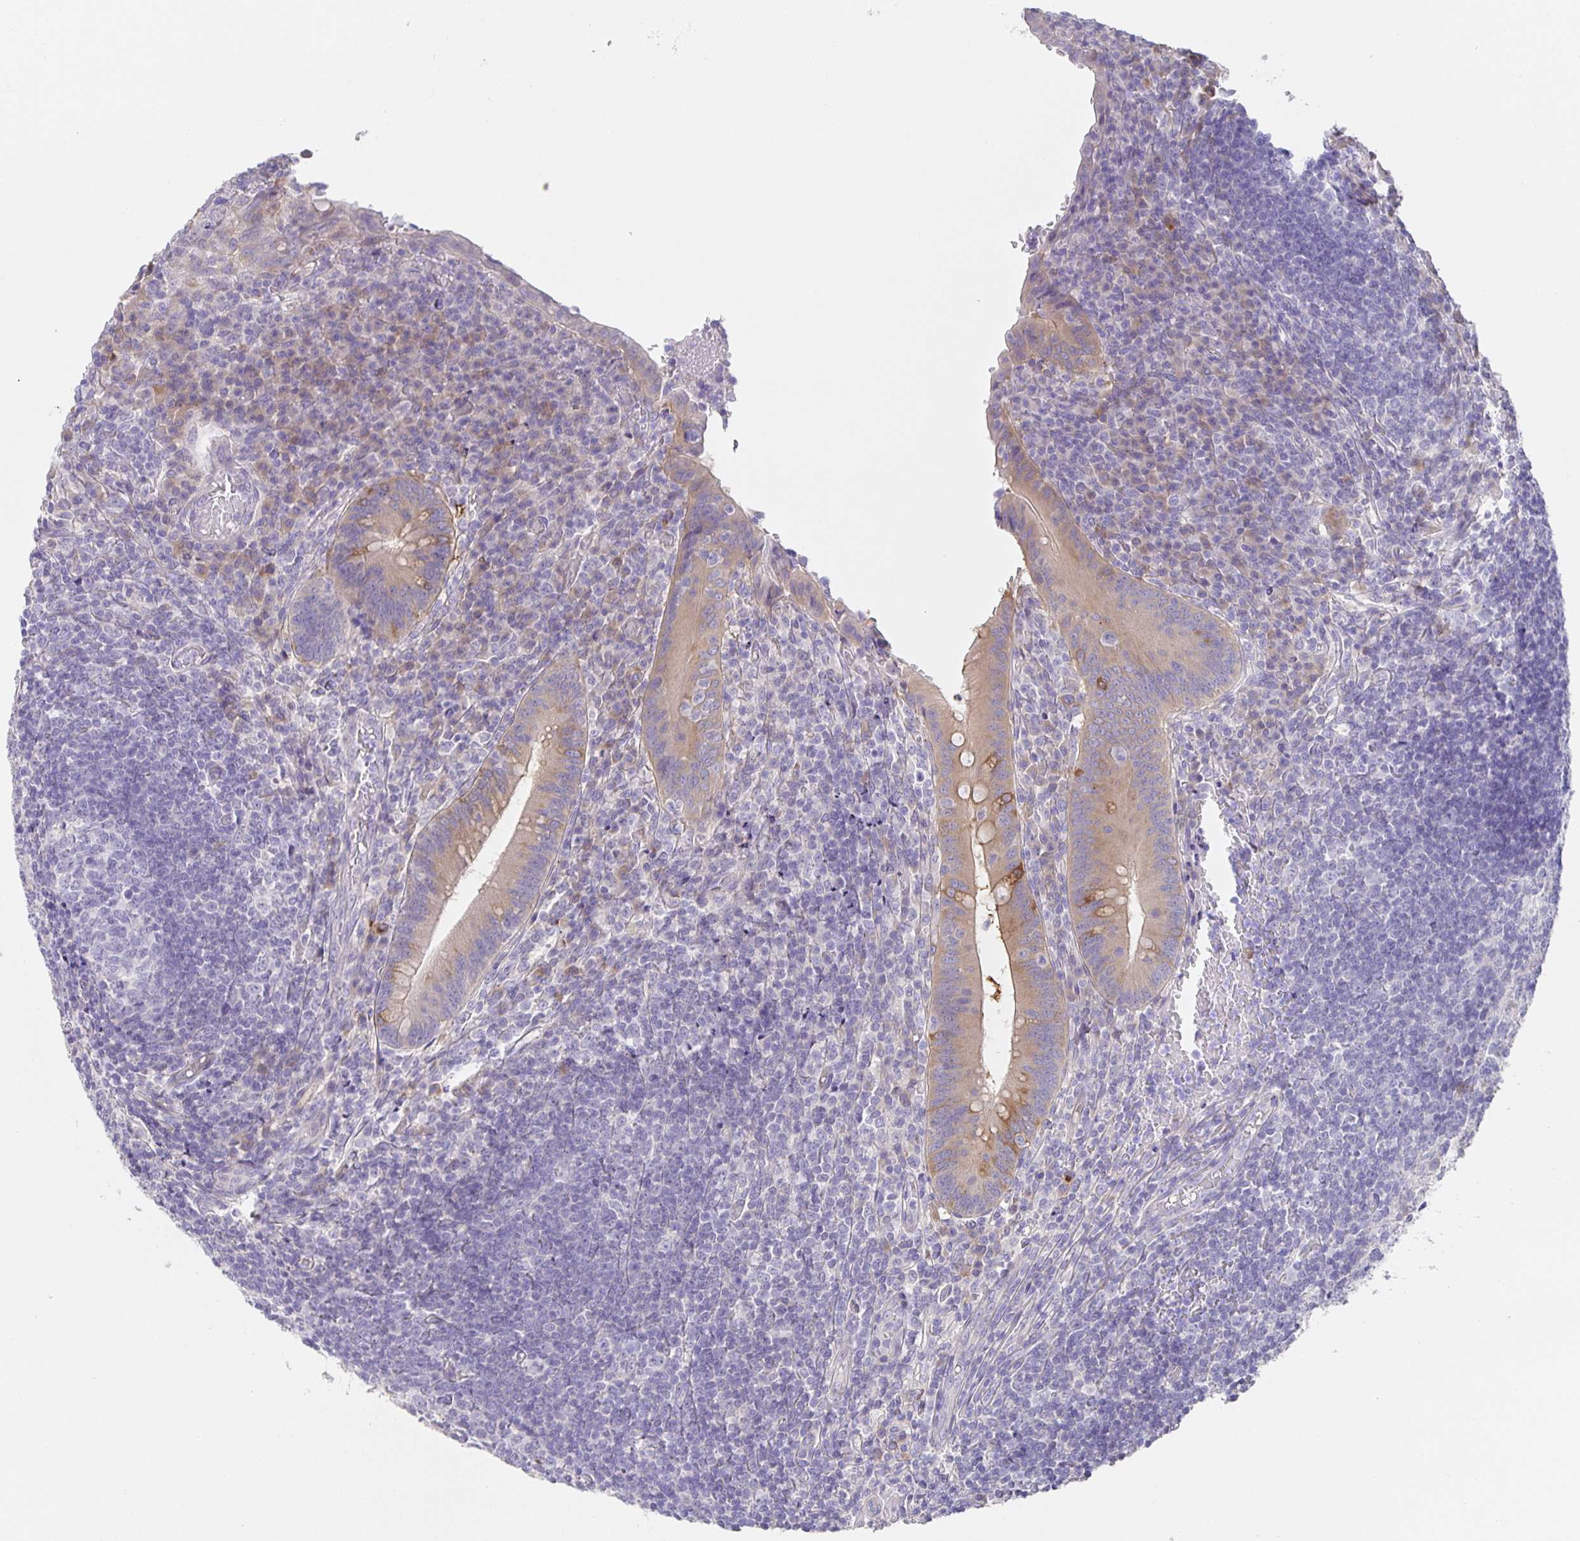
{"staining": {"intensity": "moderate", "quantity": "25%-75%", "location": "cytoplasmic/membranous"}, "tissue": "appendix", "cell_type": "Glandular cells", "image_type": "normal", "snomed": [{"axis": "morphology", "description": "Normal tissue, NOS"}, {"axis": "topography", "description": "Appendix"}], "caption": "A high-resolution photomicrograph shows immunohistochemistry staining of benign appendix, which demonstrates moderate cytoplasmic/membranous expression in approximately 25%-75% of glandular cells.", "gene": "PRR36", "patient": {"sex": "male", "age": 18}}